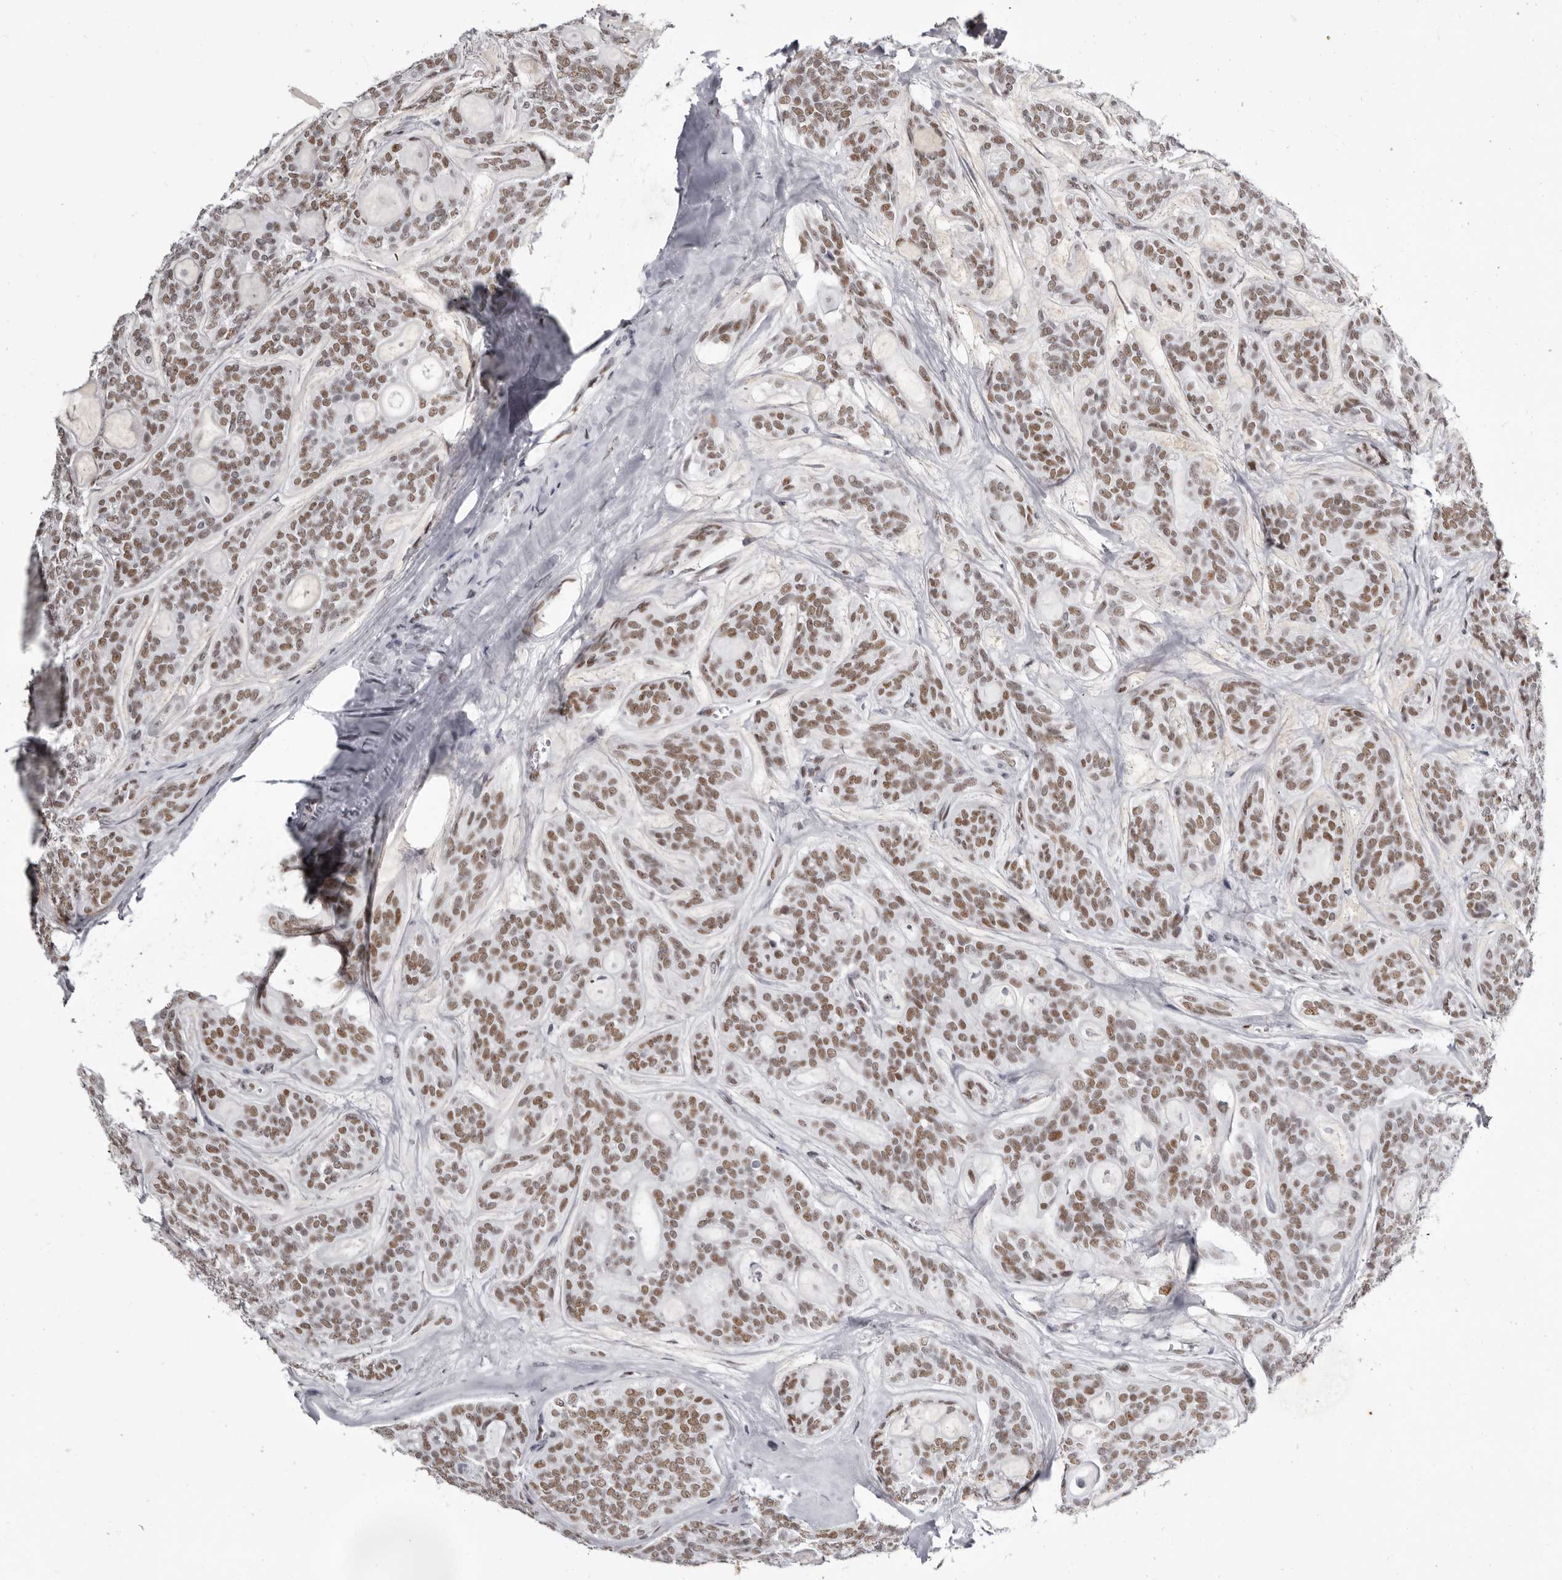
{"staining": {"intensity": "moderate", "quantity": ">75%", "location": "nuclear"}, "tissue": "head and neck cancer", "cell_type": "Tumor cells", "image_type": "cancer", "snomed": [{"axis": "morphology", "description": "Adenocarcinoma, NOS"}, {"axis": "topography", "description": "Head-Neck"}], "caption": "Moderate nuclear staining for a protein is appreciated in about >75% of tumor cells of head and neck cancer using IHC.", "gene": "ZNF326", "patient": {"sex": "male", "age": 66}}